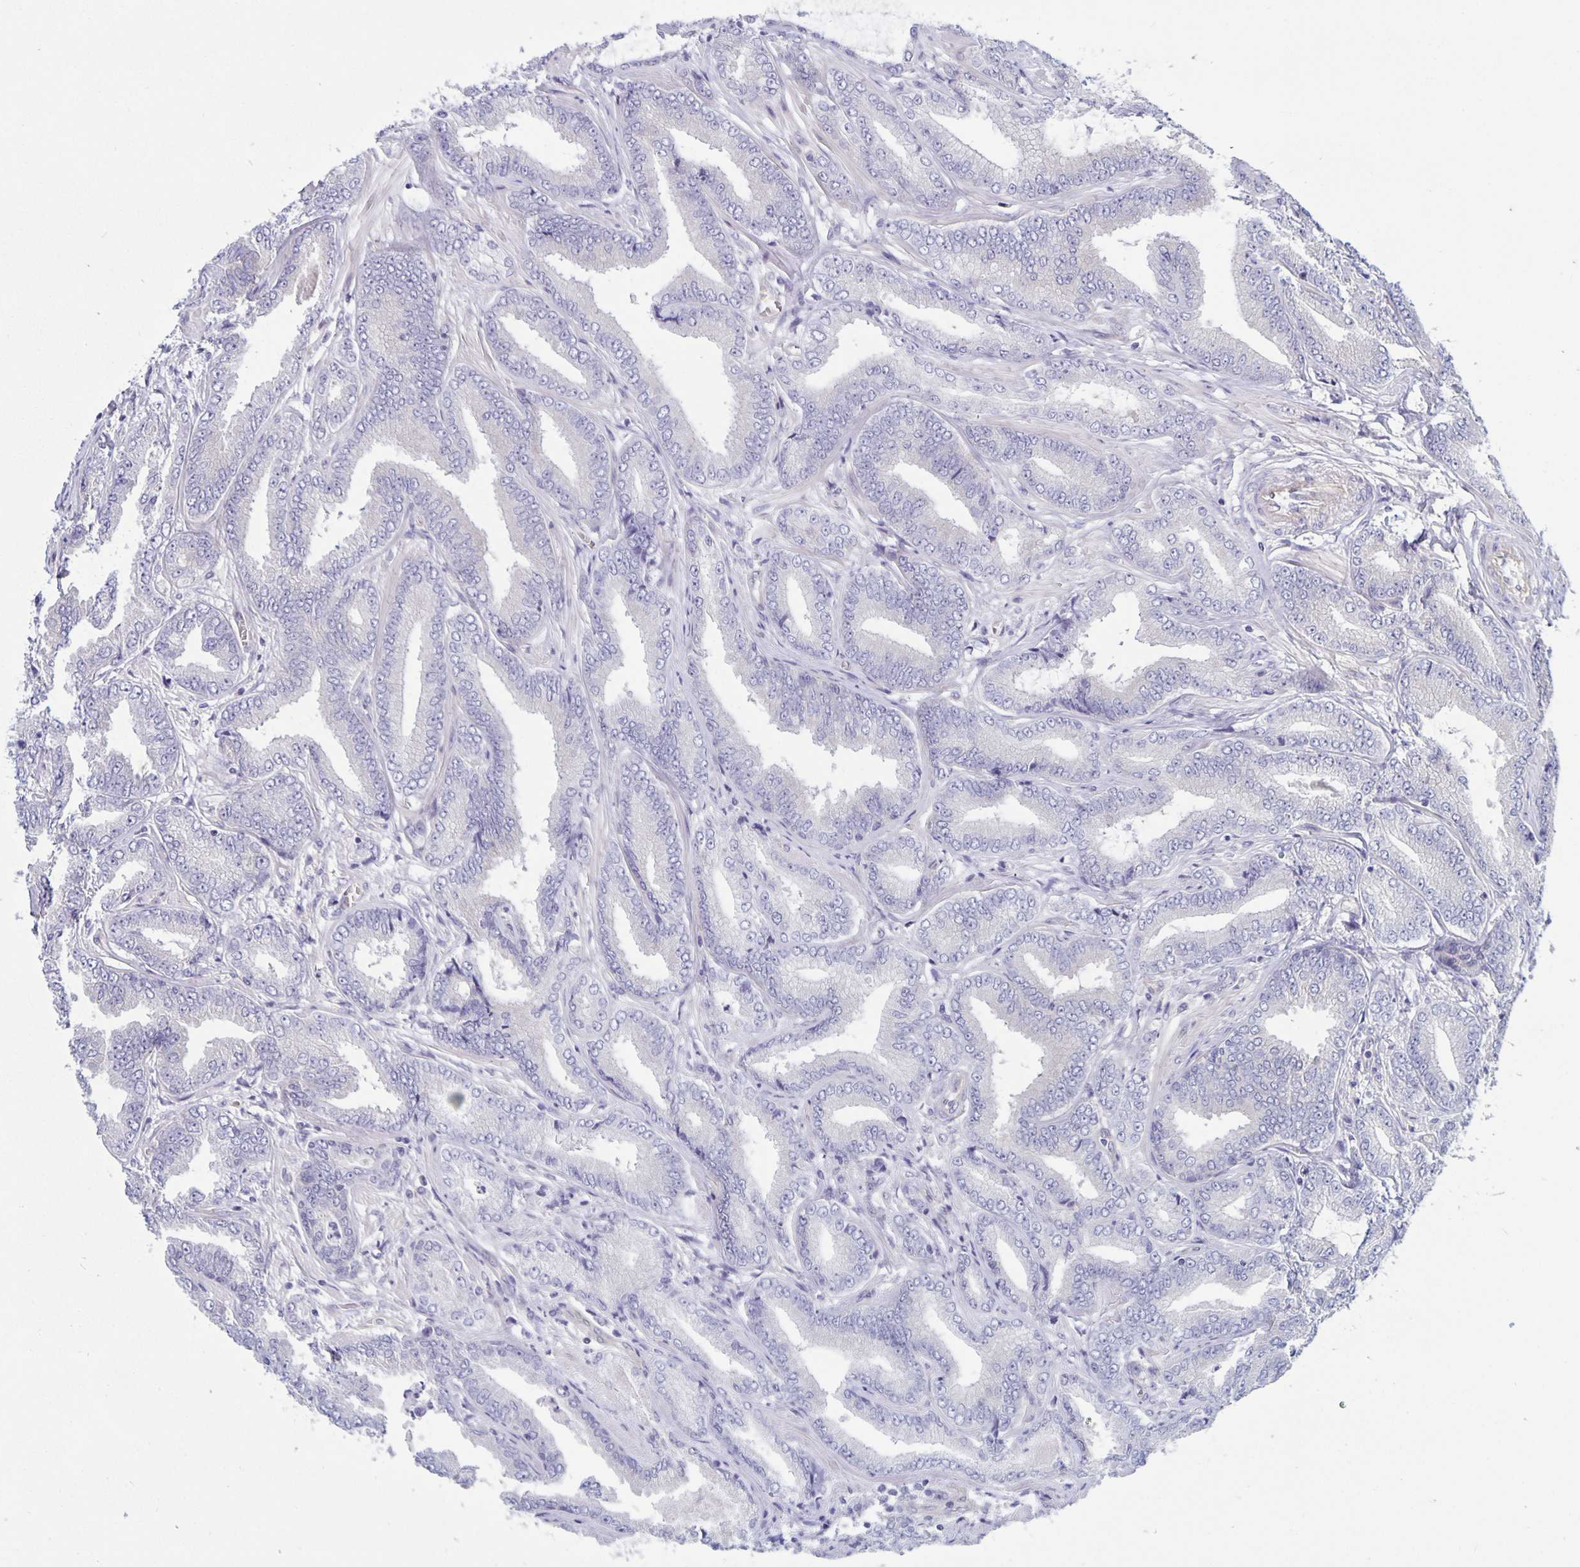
{"staining": {"intensity": "negative", "quantity": "none", "location": "none"}, "tissue": "prostate cancer", "cell_type": "Tumor cells", "image_type": "cancer", "snomed": [{"axis": "morphology", "description": "Adenocarcinoma, Low grade"}, {"axis": "topography", "description": "Prostate"}], "caption": "Protein analysis of adenocarcinoma (low-grade) (prostate) exhibits no significant staining in tumor cells.", "gene": "PLCB3", "patient": {"sex": "male", "age": 55}}